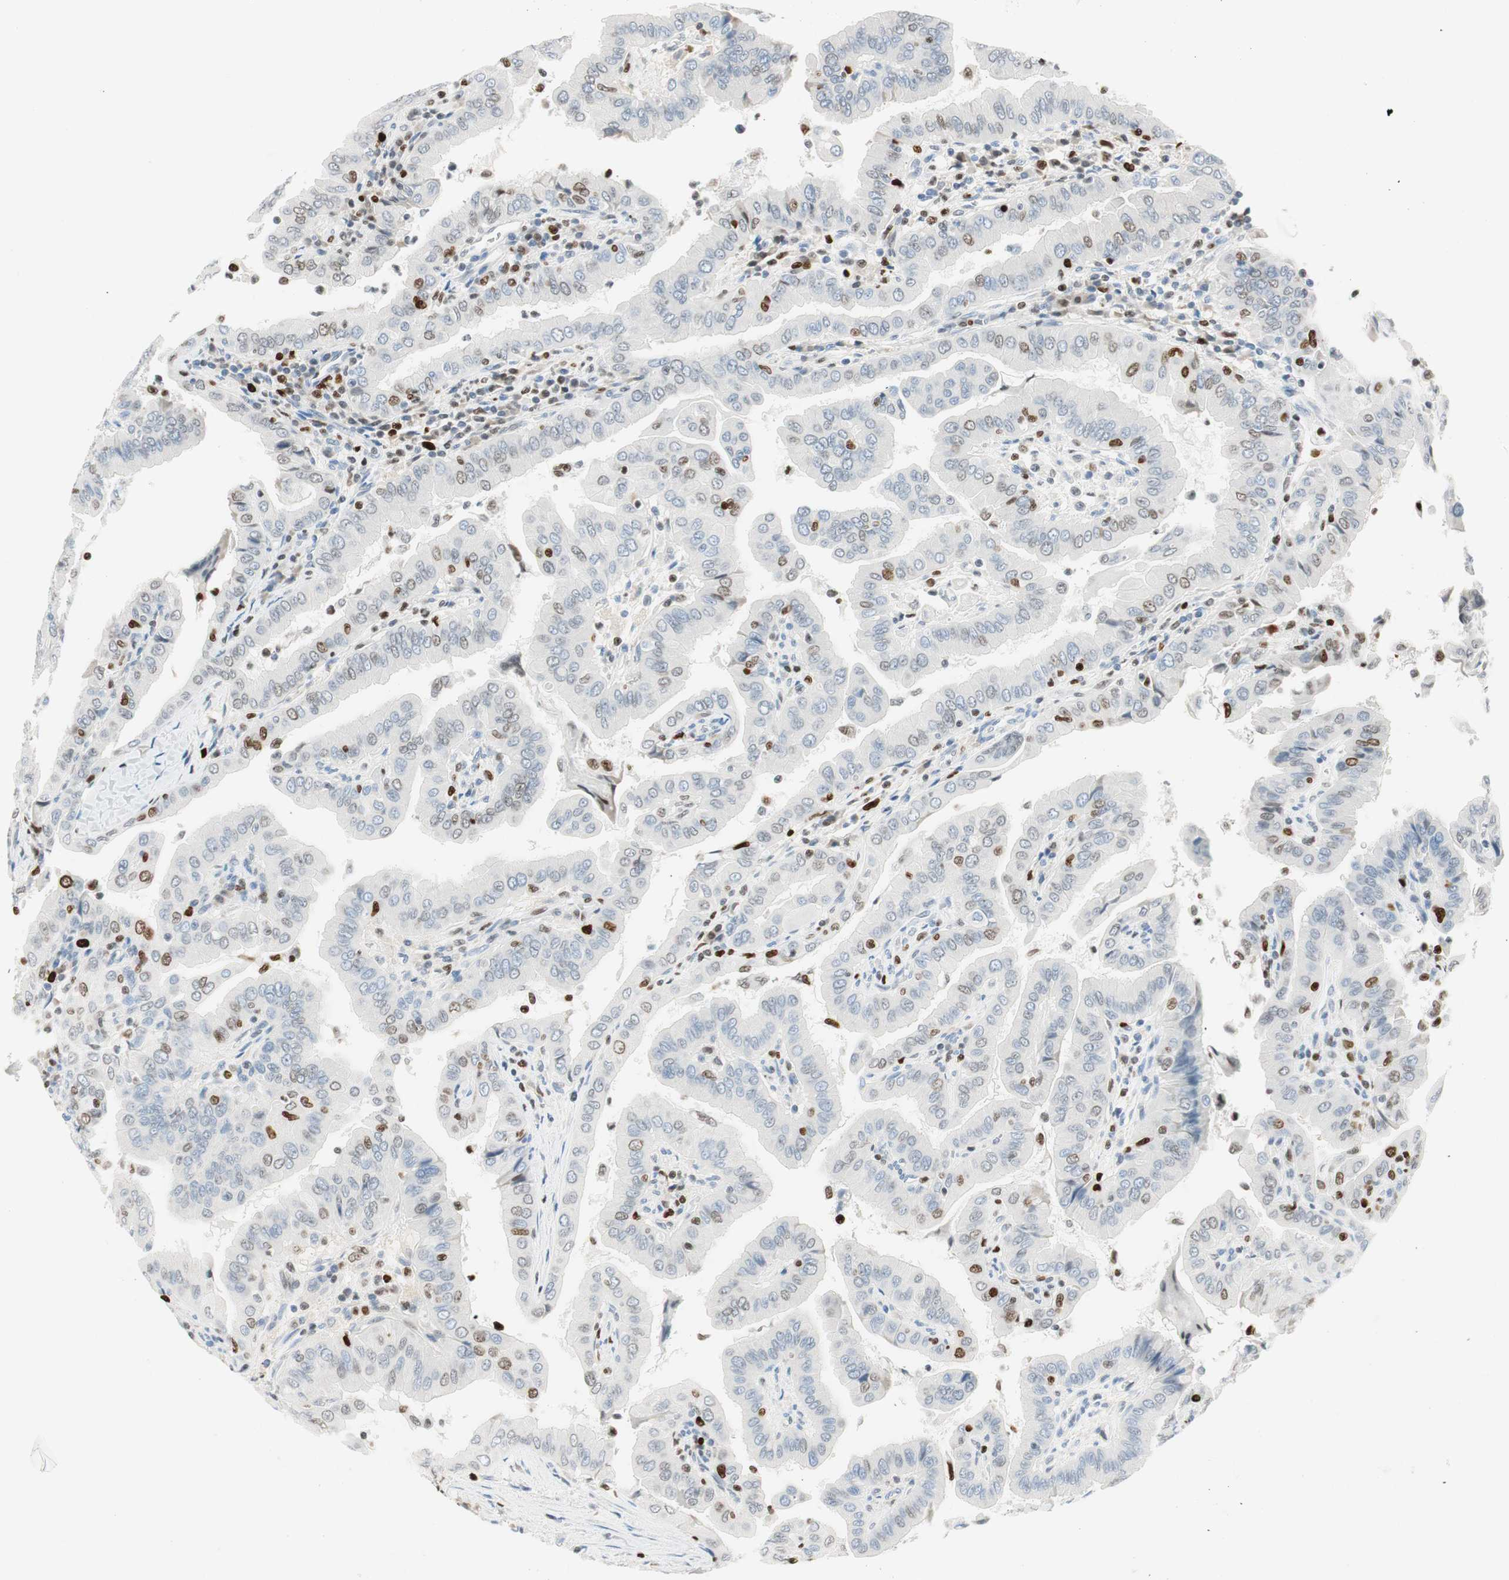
{"staining": {"intensity": "moderate", "quantity": "<25%", "location": "nuclear"}, "tissue": "thyroid cancer", "cell_type": "Tumor cells", "image_type": "cancer", "snomed": [{"axis": "morphology", "description": "Papillary adenocarcinoma, NOS"}, {"axis": "topography", "description": "Thyroid gland"}], "caption": "Tumor cells demonstrate low levels of moderate nuclear expression in about <25% of cells in human papillary adenocarcinoma (thyroid).", "gene": "EZH2", "patient": {"sex": "male", "age": 33}}